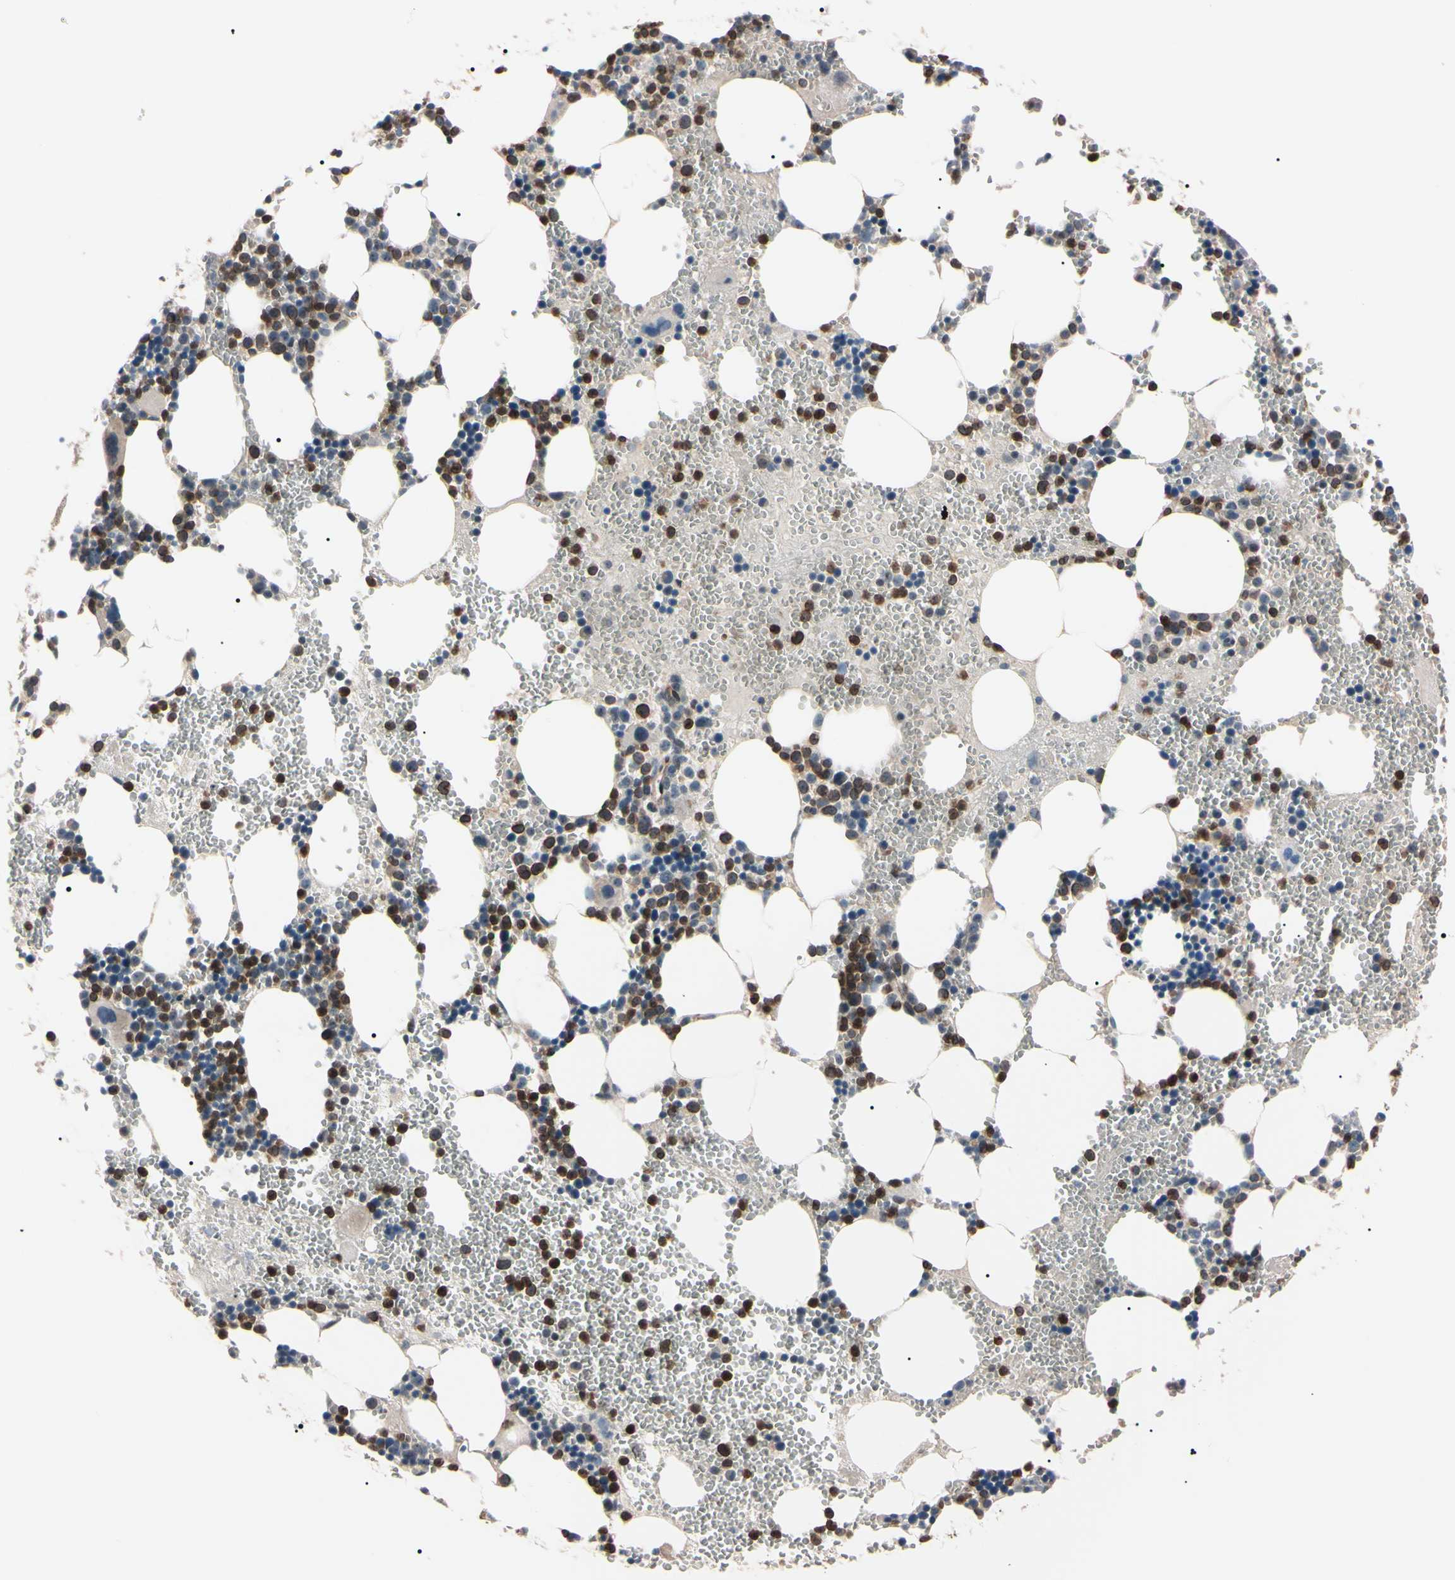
{"staining": {"intensity": "strong", "quantity": "25%-75%", "location": "cytoplasmic/membranous,nuclear"}, "tissue": "bone marrow", "cell_type": "Hematopoietic cells", "image_type": "normal", "snomed": [{"axis": "morphology", "description": "Normal tissue, NOS"}, {"axis": "morphology", "description": "Inflammation, NOS"}, {"axis": "topography", "description": "Bone marrow"}], "caption": "Immunohistochemistry image of unremarkable bone marrow: human bone marrow stained using immunohistochemistry (IHC) shows high levels of strong protein expression localized specifically in the cytoplasmic/membranous,nuclear of hematopoietic cells, appearing as a cytoplasmic/membranous,nuclear brown color.", "gene": "TRAF5", "patient": {"sex": "female", "age": 76}}